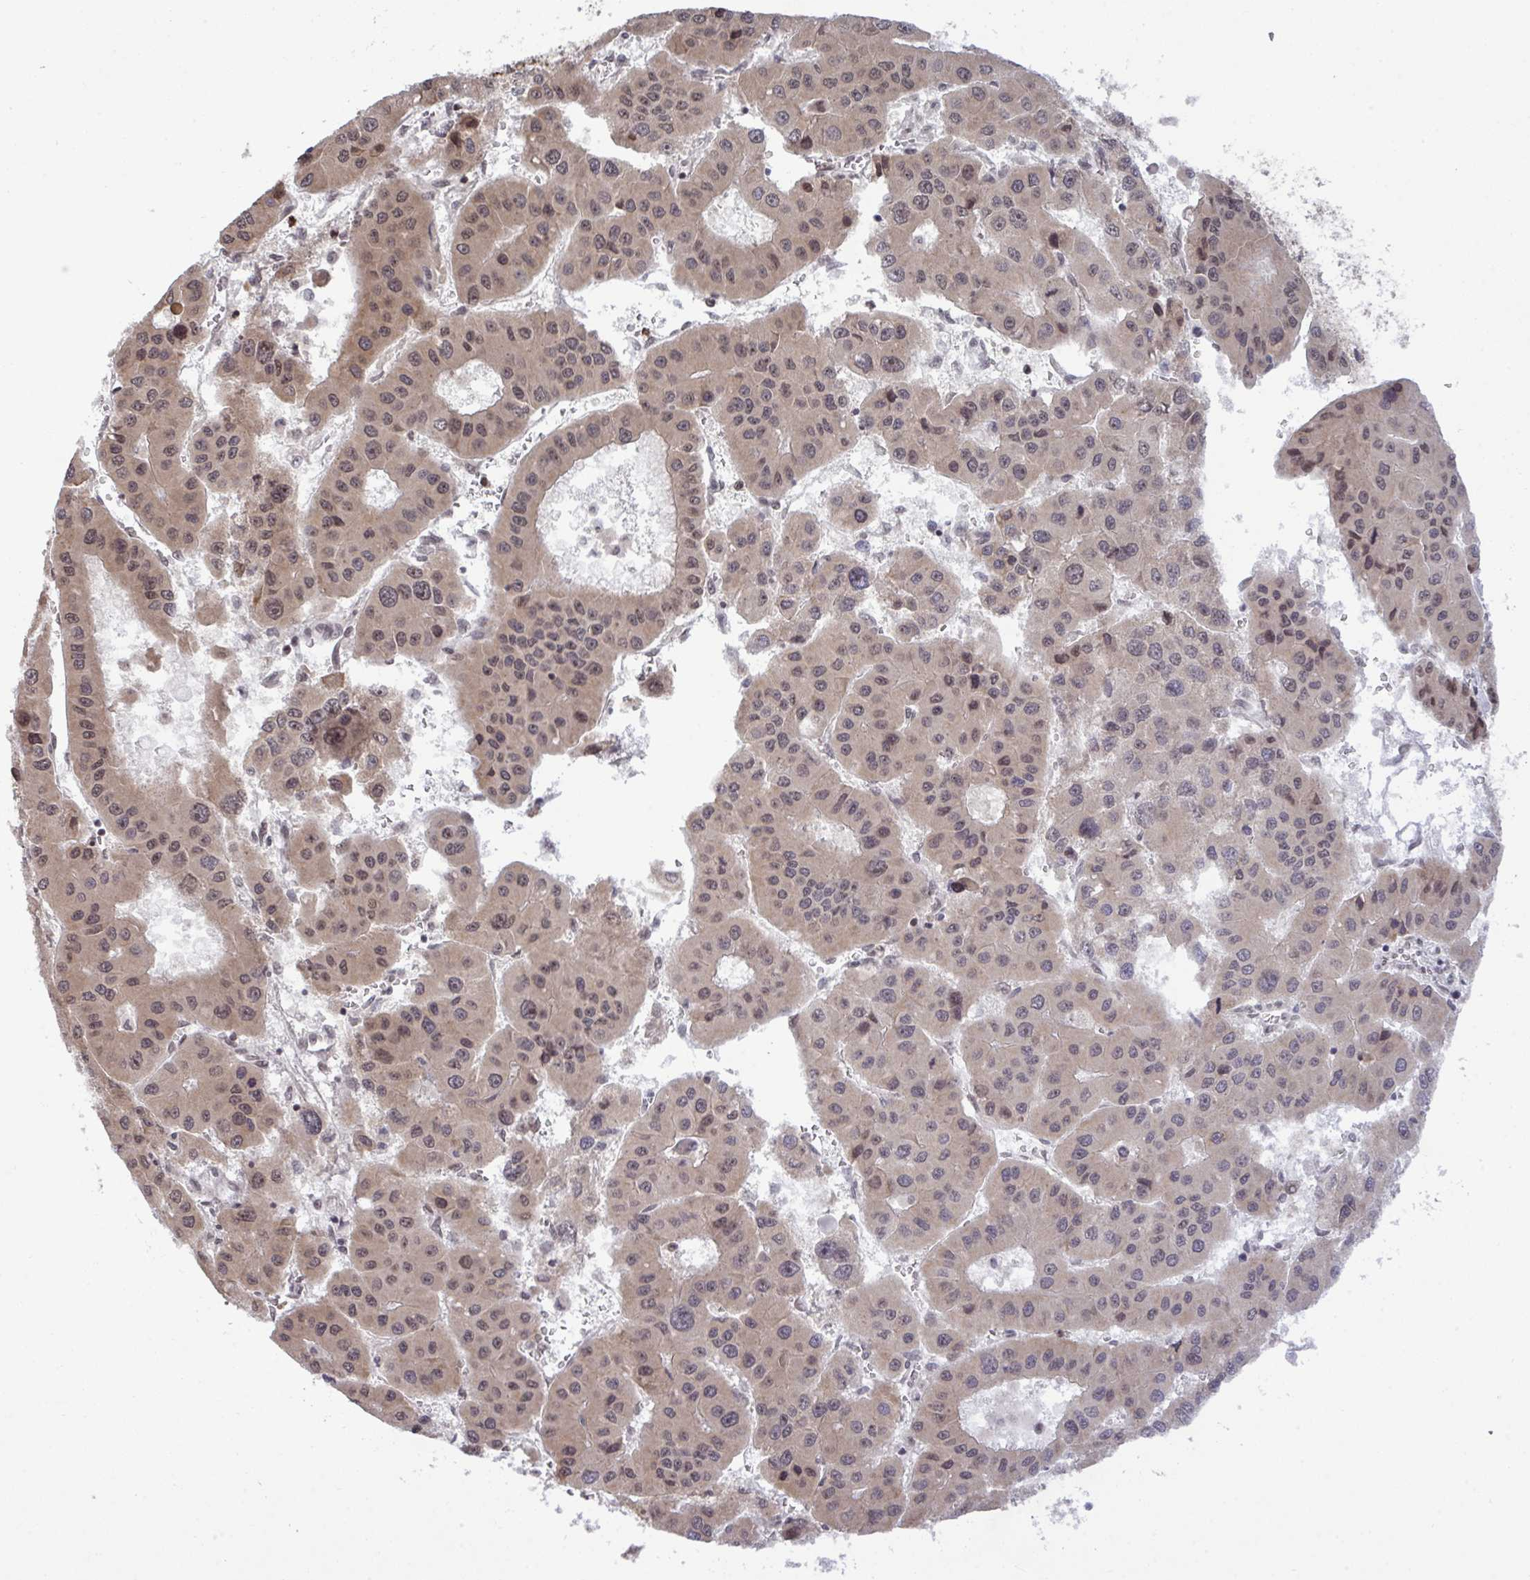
{"staining": {"intensity": "moderate", "quantity": "25%-75%", "location": "nuclear"}, "tissue": "liver cancer", "cell_type": "Tumor cells", "image_type": "cancer", "snomed": [{"axis": "morphology", "description": "Carcinoma, Hepatocellular, NOS"}, {"axis": "topography", "description": "Liver"}], "caption": "Moderate nuclear positivity for a protein is present in approximately 25%-75% of tumor cells of liver cancer using immunohistochemistry.", "gene": "UXT", "patient": {"sex": "male", "age": 73}}